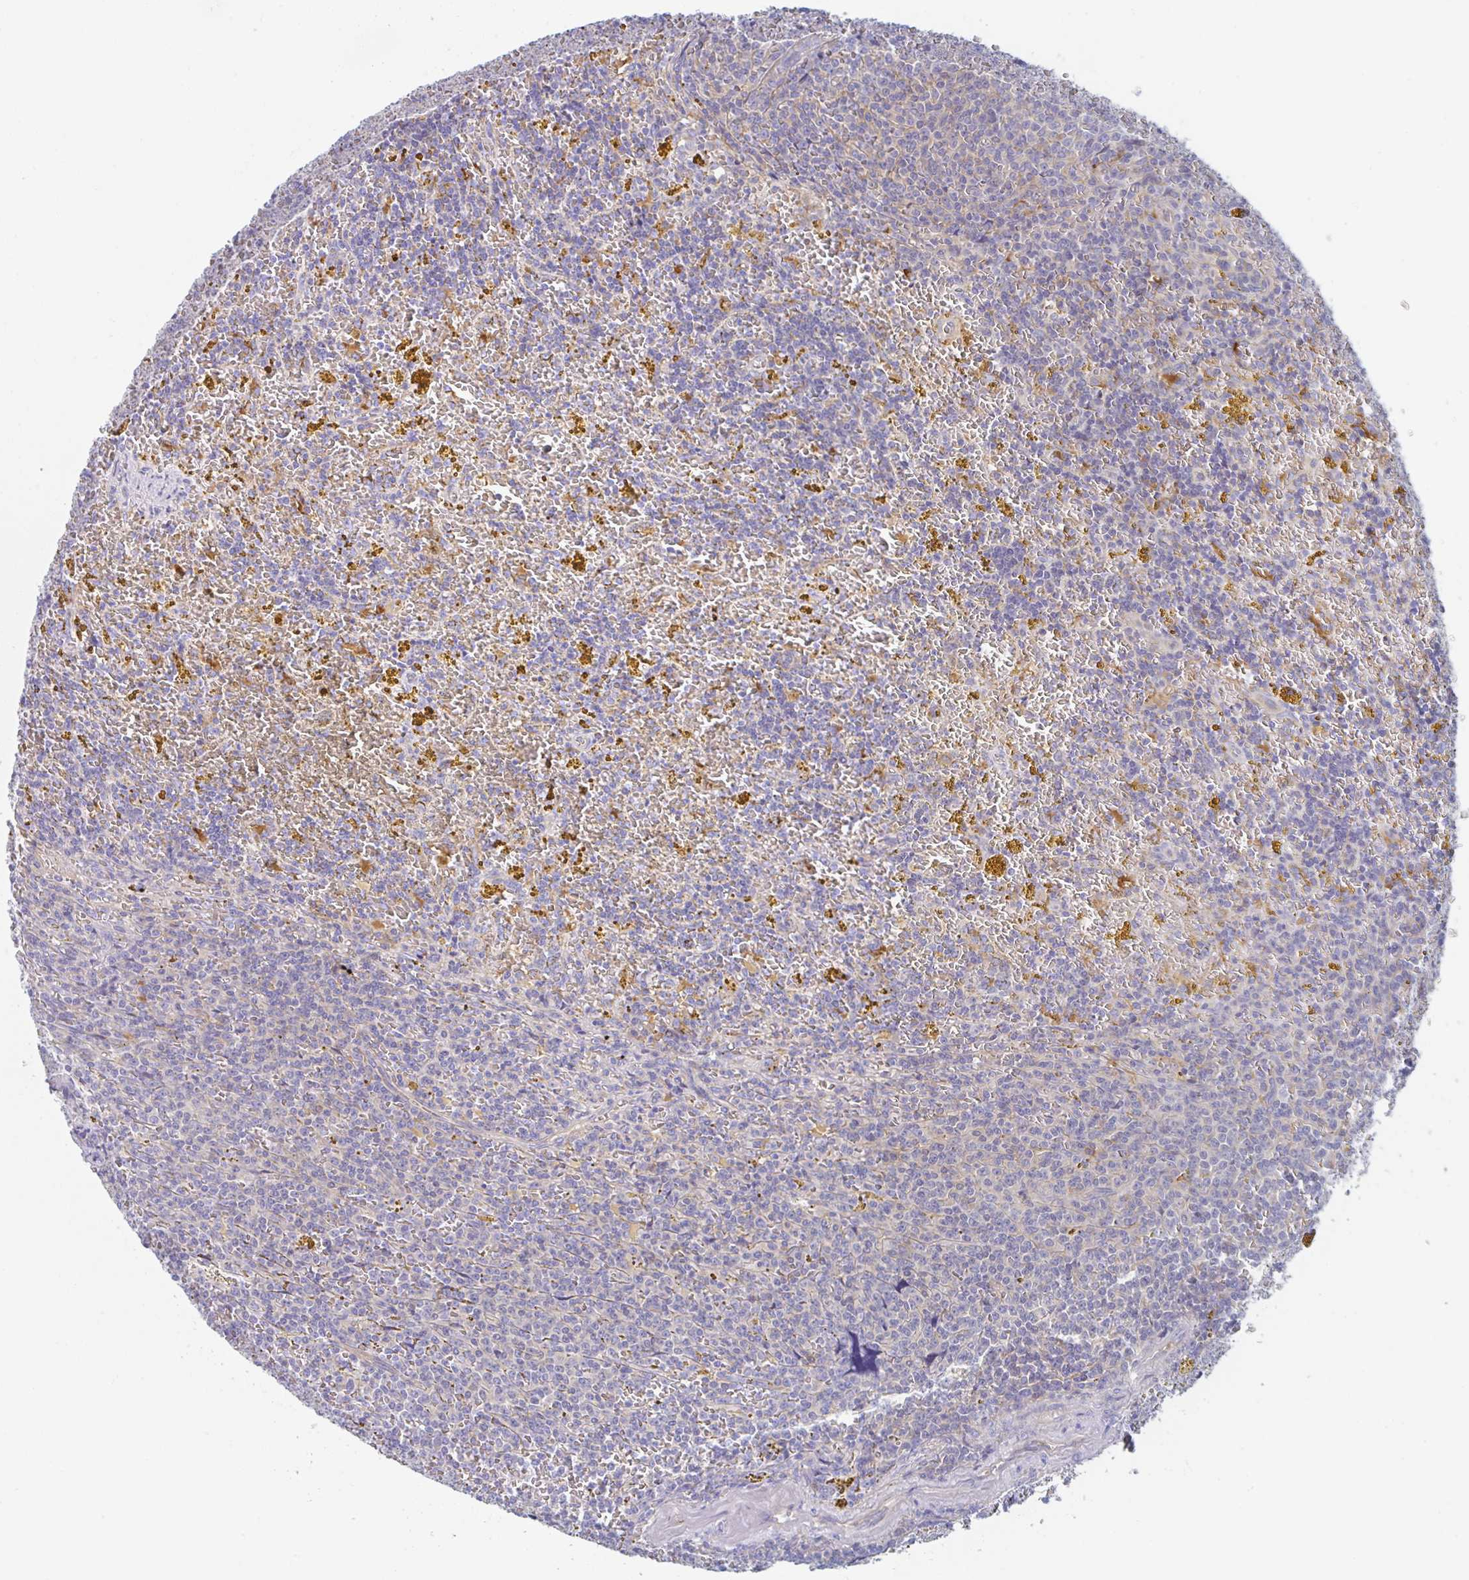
{"staining": {"intensity": "negative", "quantity": "none", "location": "none"}, "tissue": "lymphoma", "cell_type": "Tumor cells", "image_type": "cancer", "snomed": [{"axis": "morphology", "description": "Malignant lymphoma, non-Hodgkin's type, Low grade"}, {"axis": "topography", "description": "Spleen"}, {"axis": "topography", "description": "Lymph node"}], "caption": "High magnification brightfield microscopy of malignant lymphoma, non-Hodgkin's type (low-grade) stained with DAB (3,3'-diaminobenzidine) (brown) and counterstained with hematoxylin (blue): tumor cells show no significant positivity.", "gene": "AMPD2", "patient": {"sex": "female", "age": 66}}